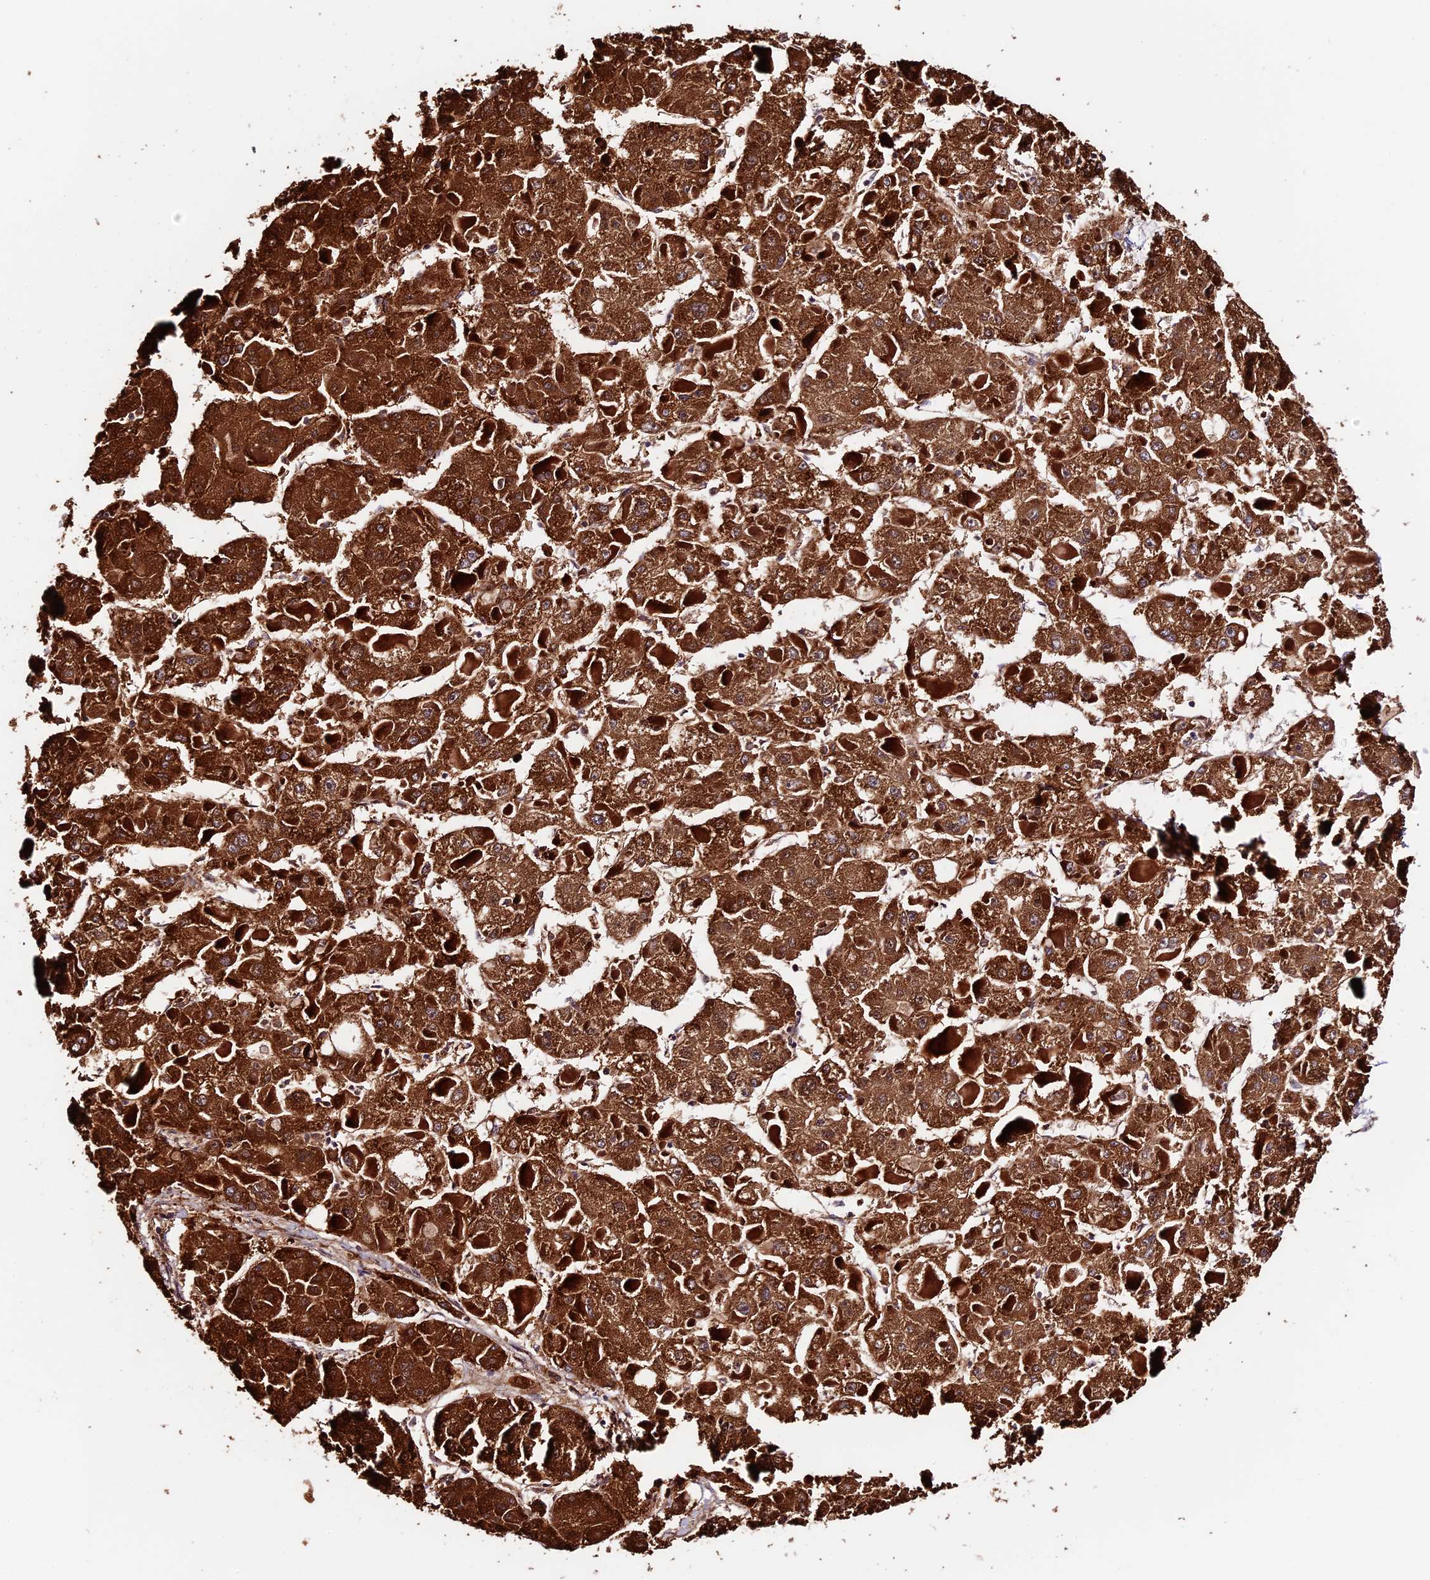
{"staining": {"intensity": "strong", "quantity": ">75%", "location": "cytoplasmic/membranous"}, "tissue": "liver cancer", "cell_type": "Tumor cells", "image_type": "cancer", "snomed": [{"axis": "morphology", "description": "Carcinoma, Hepatocellular, NOS"}, {"axis": "topography", "description": "Liver"}], "caption": "This image shows IHC staining of human liver hepatocellular carcinoma, with high strong cytoplasmic/membranous positivity in about >75% of tumor cells.", "gene": "TRMT1", "patient": {"sex": "female", "age": 73}}